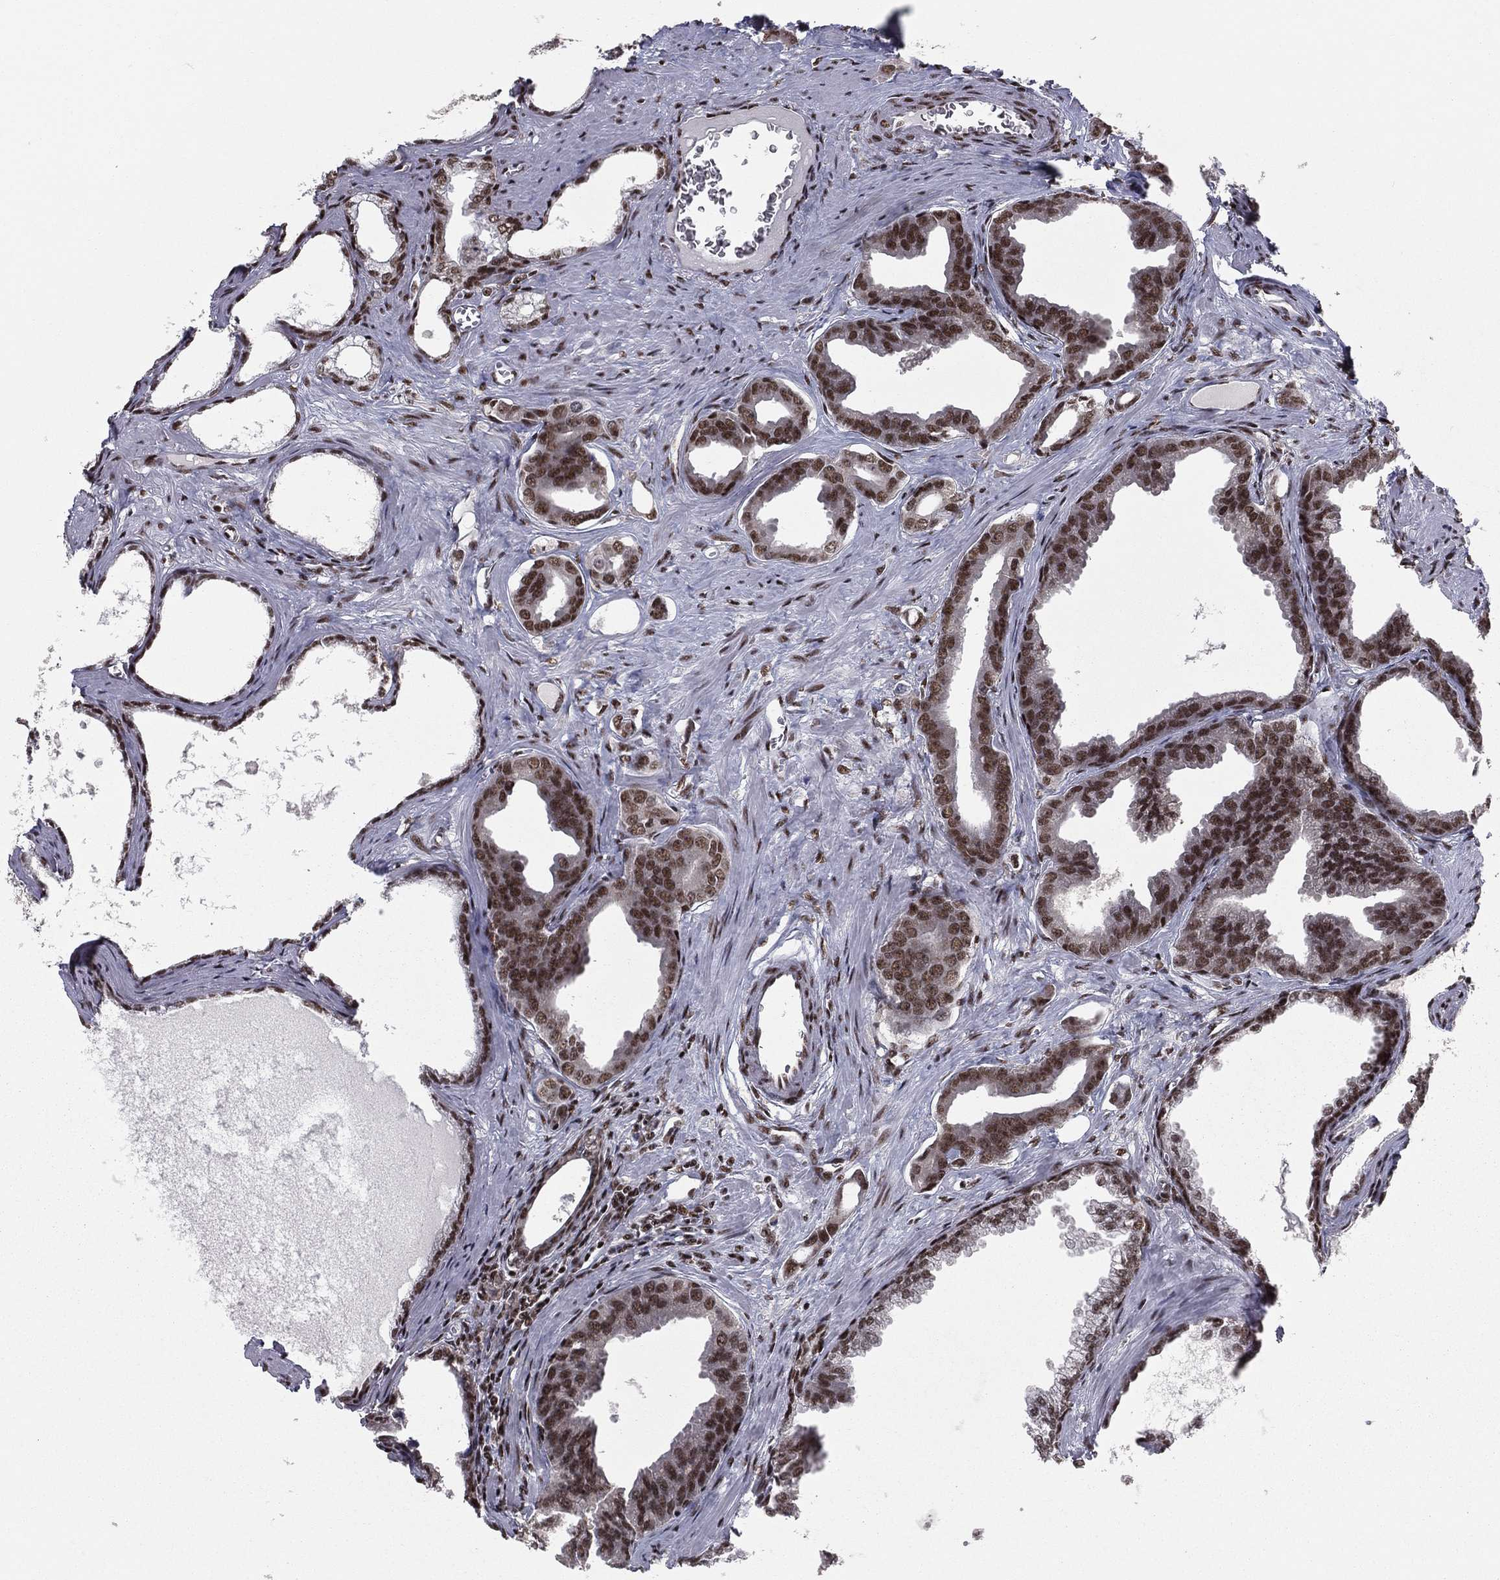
{"staining": {"intensity": "strong", "quantity": ">75%", "location": "nuclear"}, "tissue": "prostate cancer", "cell_type": "Tumor cells", "image_type": "cancer", "snomed": [{"axis": "morphology", "description": "Adenocarcinoma, NOS"}, {"axis": "topography", "description": "Prostate"}], "caption": "Immunohistochemistry image of prostate adenocarcinoma stained for a protein (brown), which reveals high levels of strong nuclear expression in approximately >75% of tumor cells.", "gene": "NFYB", "patient": {"sex": "male", "age": 66}}